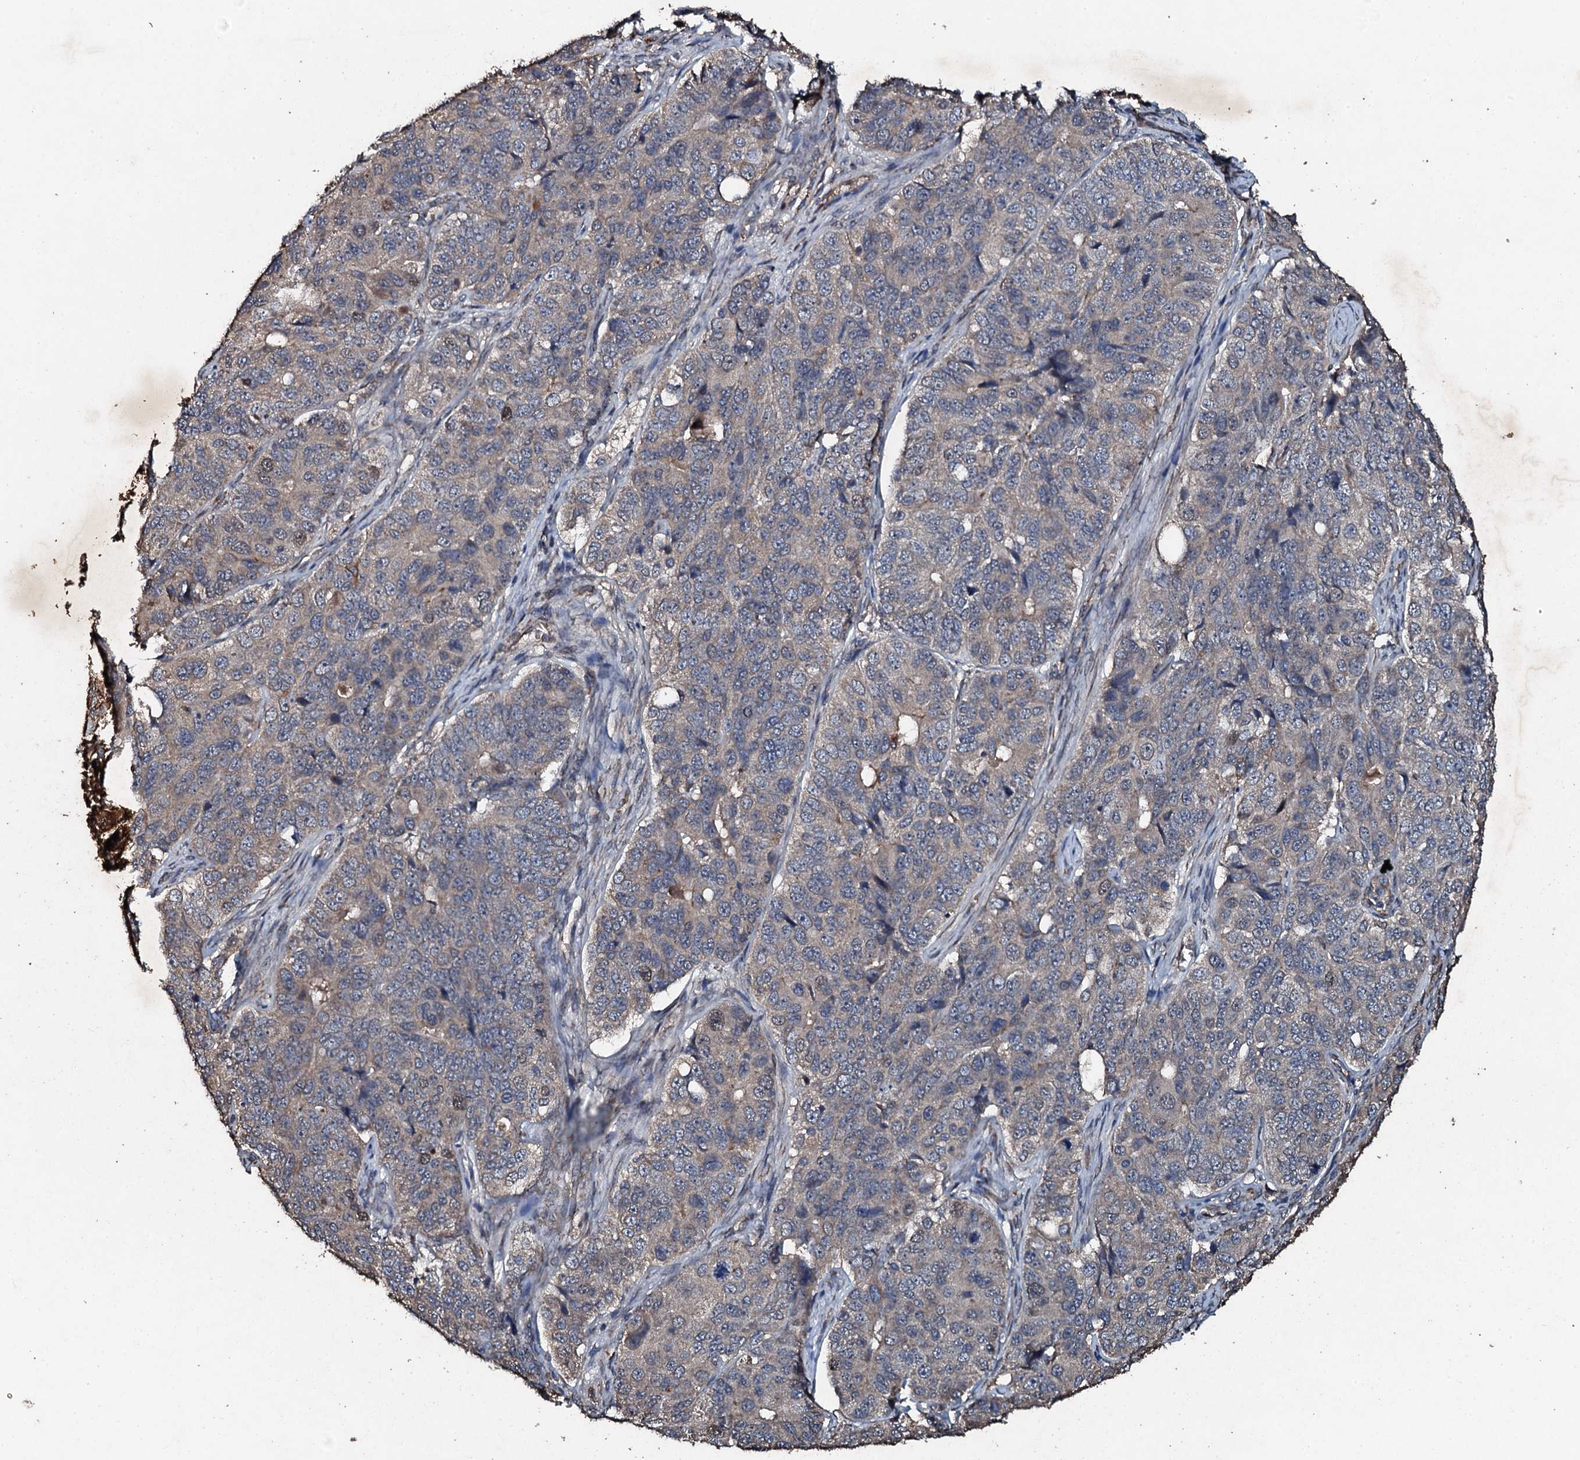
{"staining": {"intensity": "weak", "quantity": ">75%", "location": "cytoplasmic/membranous"}, "tissue": "ovarian cancer", "cell_type": "Tumor cells", "image_type": "cancer", "snomed": [{"axis": "morphology", "description": "Carcinoma, endometroid"}, {"axis": "topography", "description": "Ovary"}], "caption": "Immunohistochemistry (DAB) staining of human ovarian endometroid carcinoma demonstrates weak cytoplasmic/membranous protein expression in approximately >75% of tumor cells.", "gene": "ADAMTS10", "patient": {"sex": "female", "age": 51}}